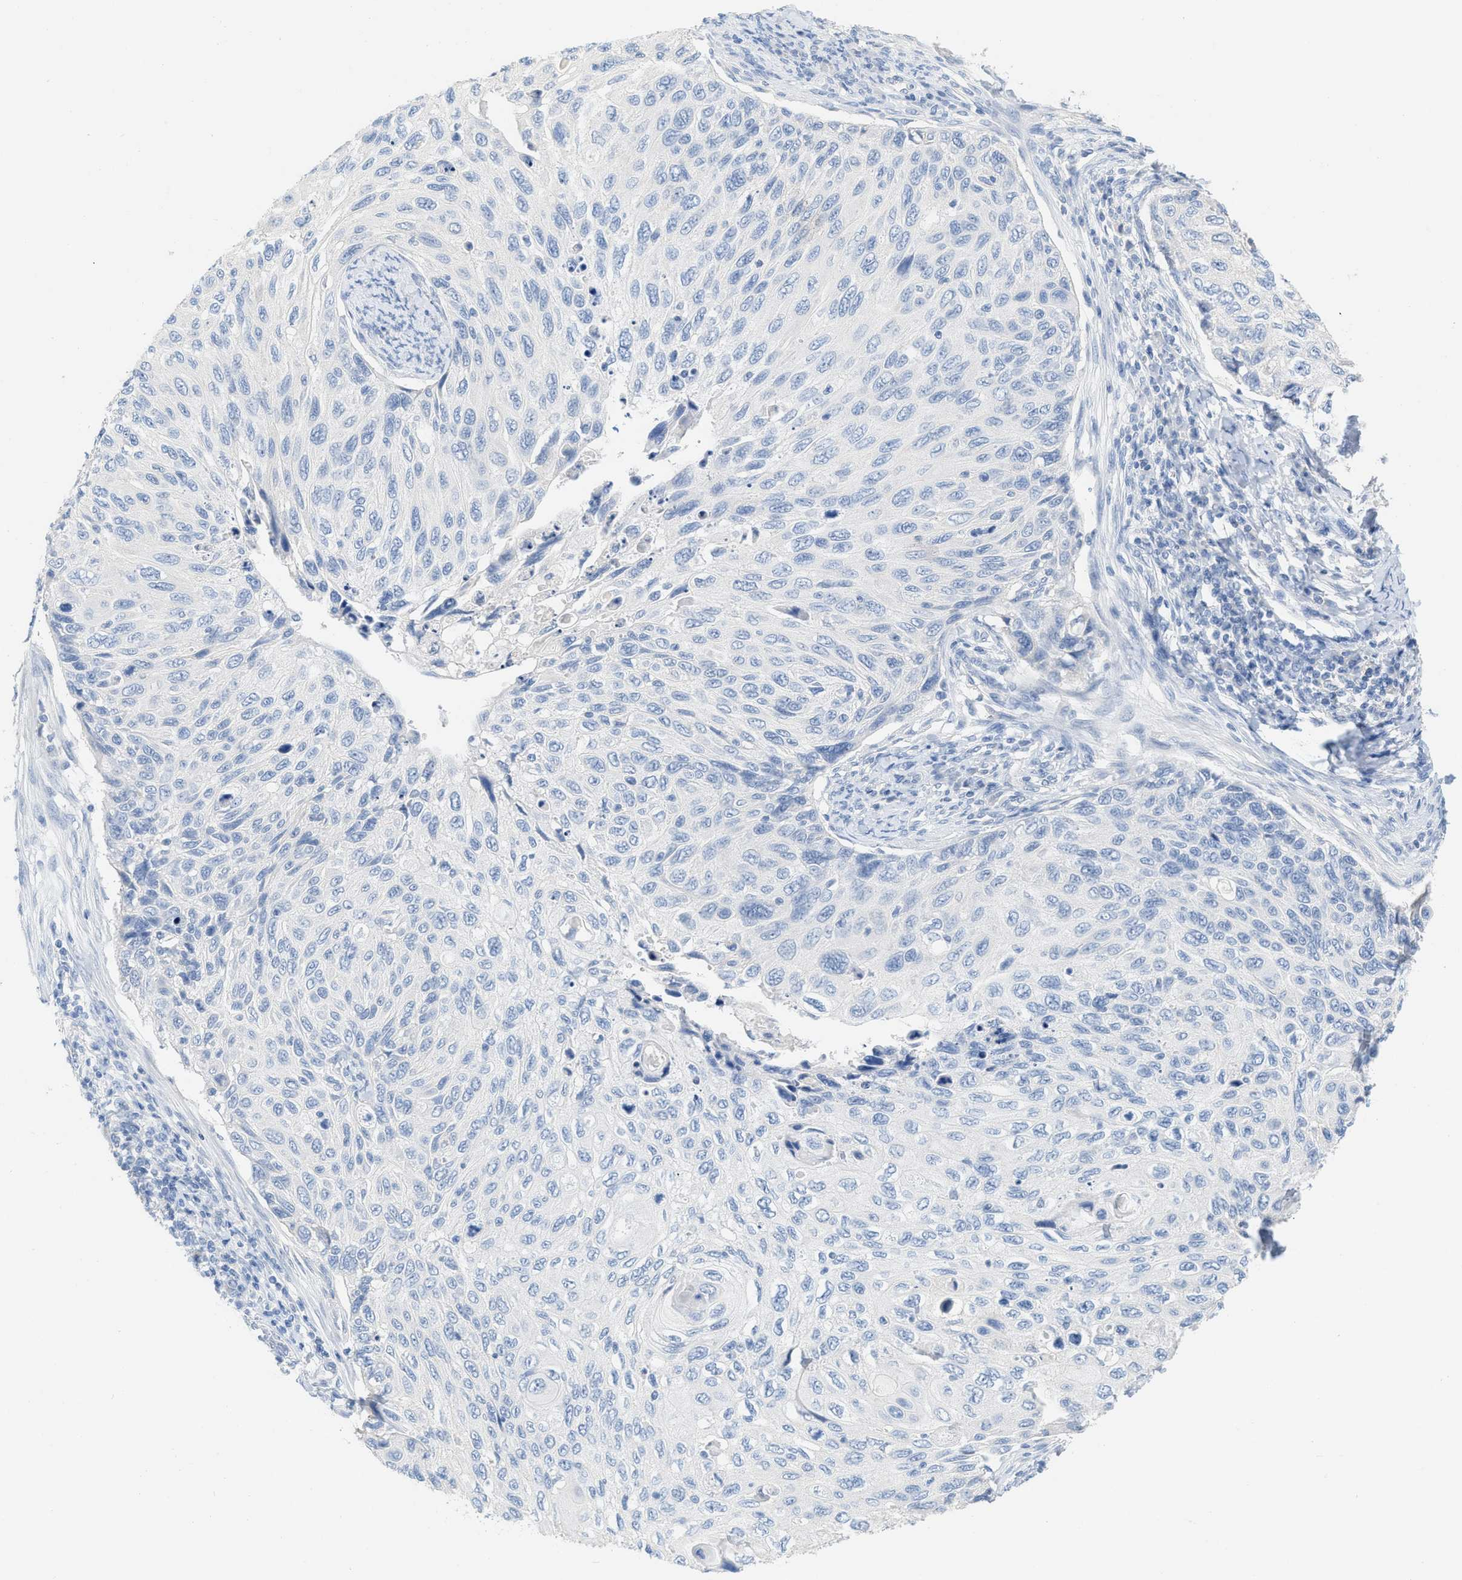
{"staining": {"intensity": "negative", "quantity": "none", "location": "none"}, "tissue": "cervical cancer", "cell_type": "Tumor cells", "image_type": "cancer", "snomed": [{"axis": "morphology", "description": "Squamous cell carcinoma, NOS"}, {"axis": "topography", "description": "Cervix"}], "caption": "This is an immunohistochemistry micrograph of human cervical cancer (squamous cell carcinoma). There is no staining in tumor cells.", "gene": "PAPPA", "patient": {"sex": "female", "age": 70}}